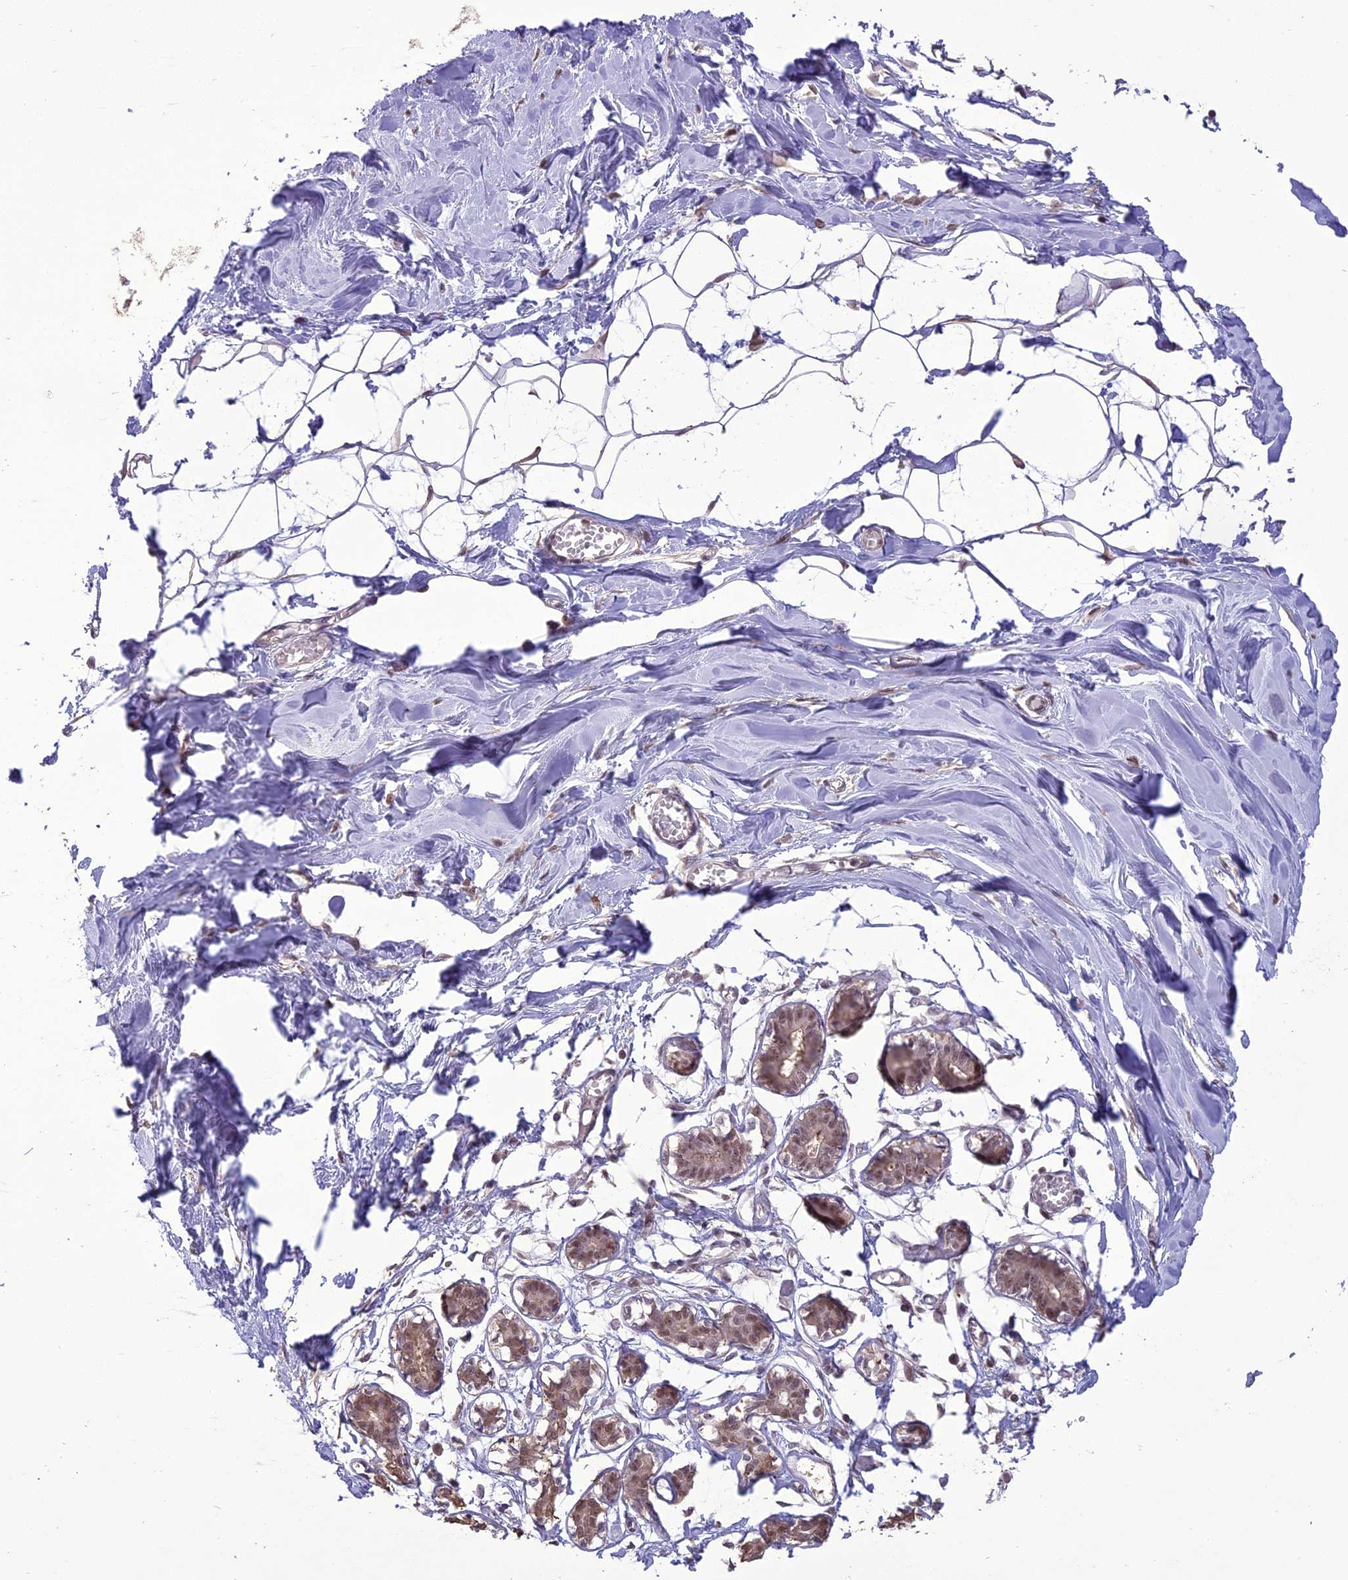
{"staining": {"intensity": "negative", "quantity": "none", "location": "none"}, "tissue": "breast", "cell_type": "Adipocytes", "image_type": "normal", "snomed": [{"axis": "morphology", "description": "Normal tissue, NOS"}, {"axis": "topography", "description": "Breast"}], "caption": "DAB immunohistochemical staining of benign breast shows no significant positivity in adipocytes. Brightfield microscopy of IHC stained with DAB (brown) and hematoxylin (blue), captured at high magnification.", "gene": "TIGD7", "patient": {"sex": "female", "age": 27}}